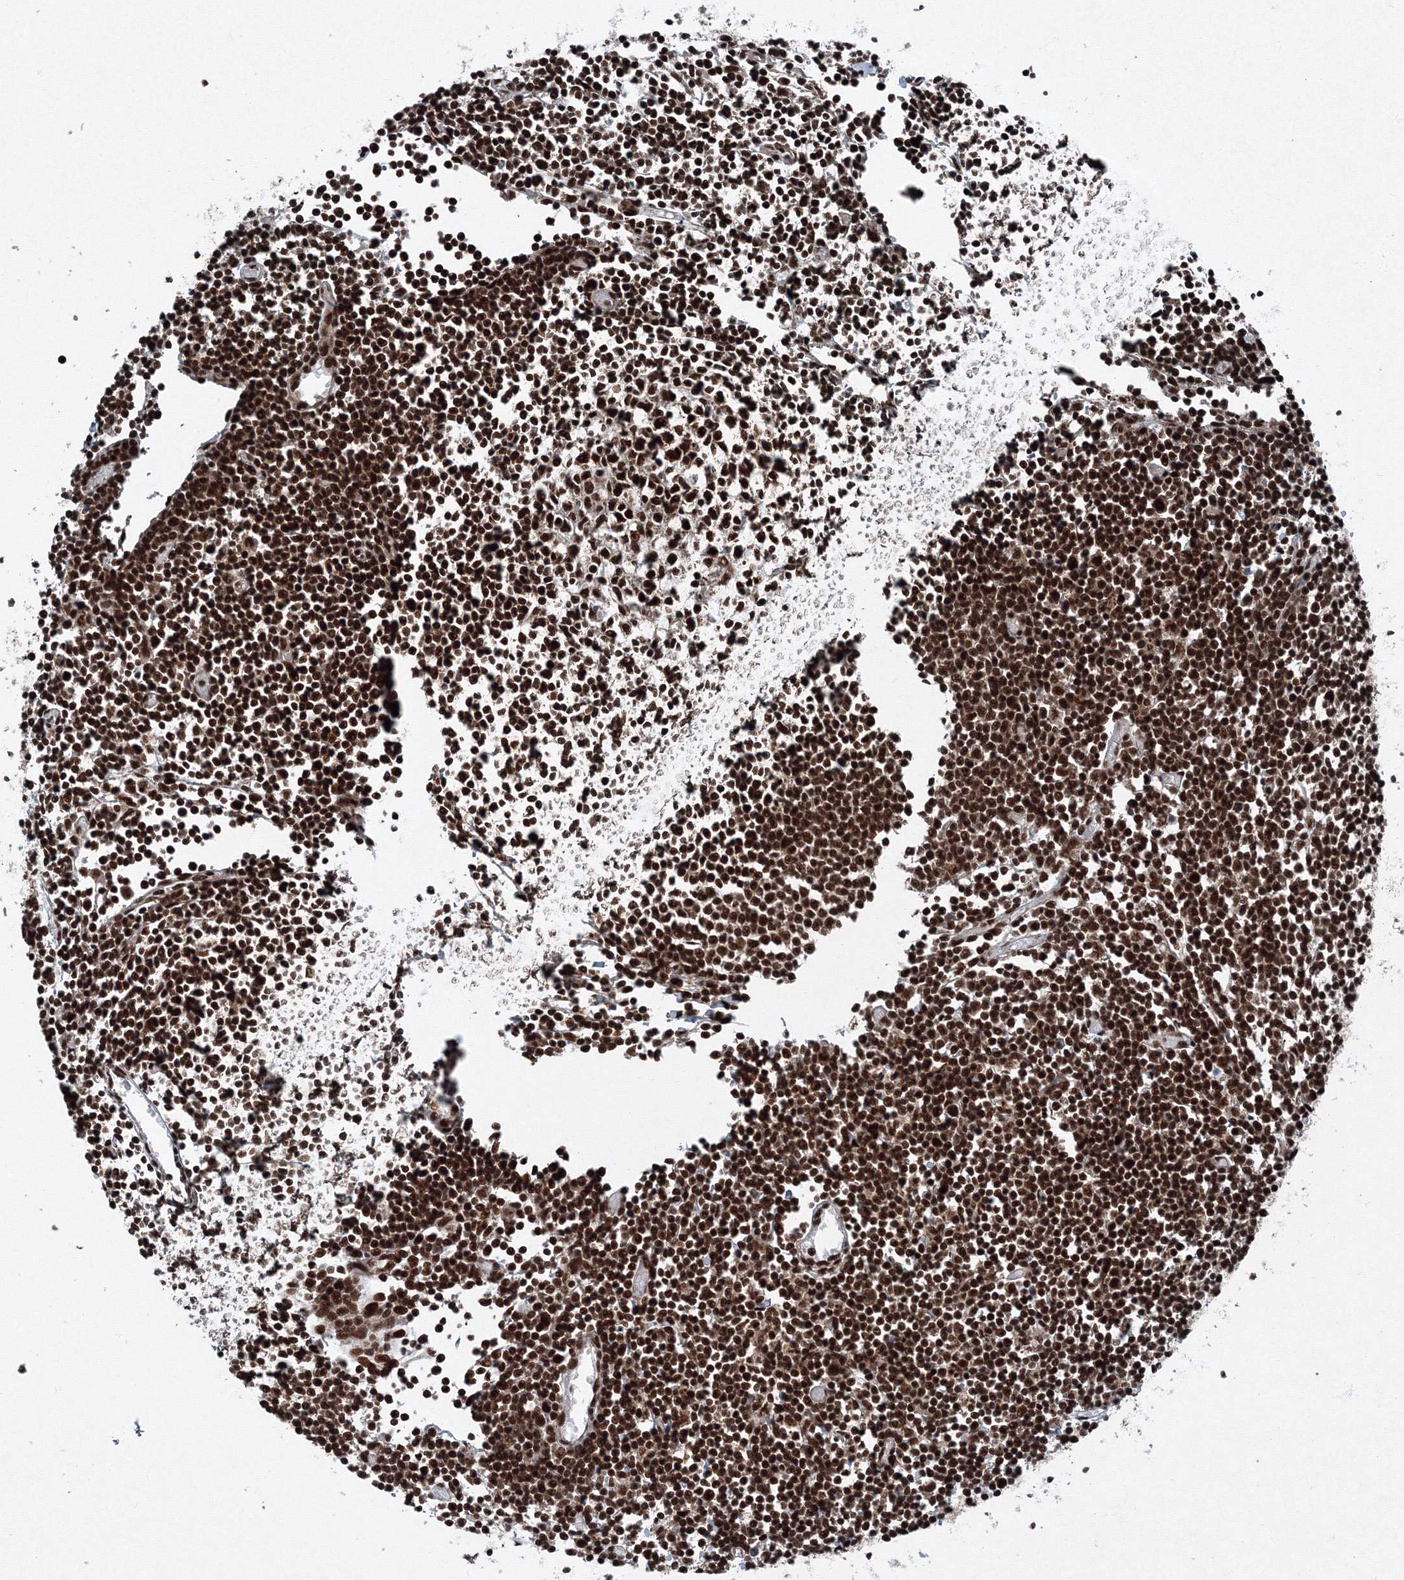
{"staining": {"intensity": "strong", "quantity": ">75%", "location": "nuclear"}, "tissue": "lymph node", "cell_type": "Germinal center cells", "image_type": "normal", "snomed": [{"axis": "morphology", "description": "Normal tissue, NOS"}, {"axis": "topography", "description": "Lymph node"}], "caption": "The immunohistochemical stain shows strong nuclear expression in germinal center cells of normal lymph node. Immunohistochemistry (ihc) stains the protein of interest in brown and the nuclei are stained blue.", "gene": "SNRPC", "patient": {"sex": "female", "age": 11}}